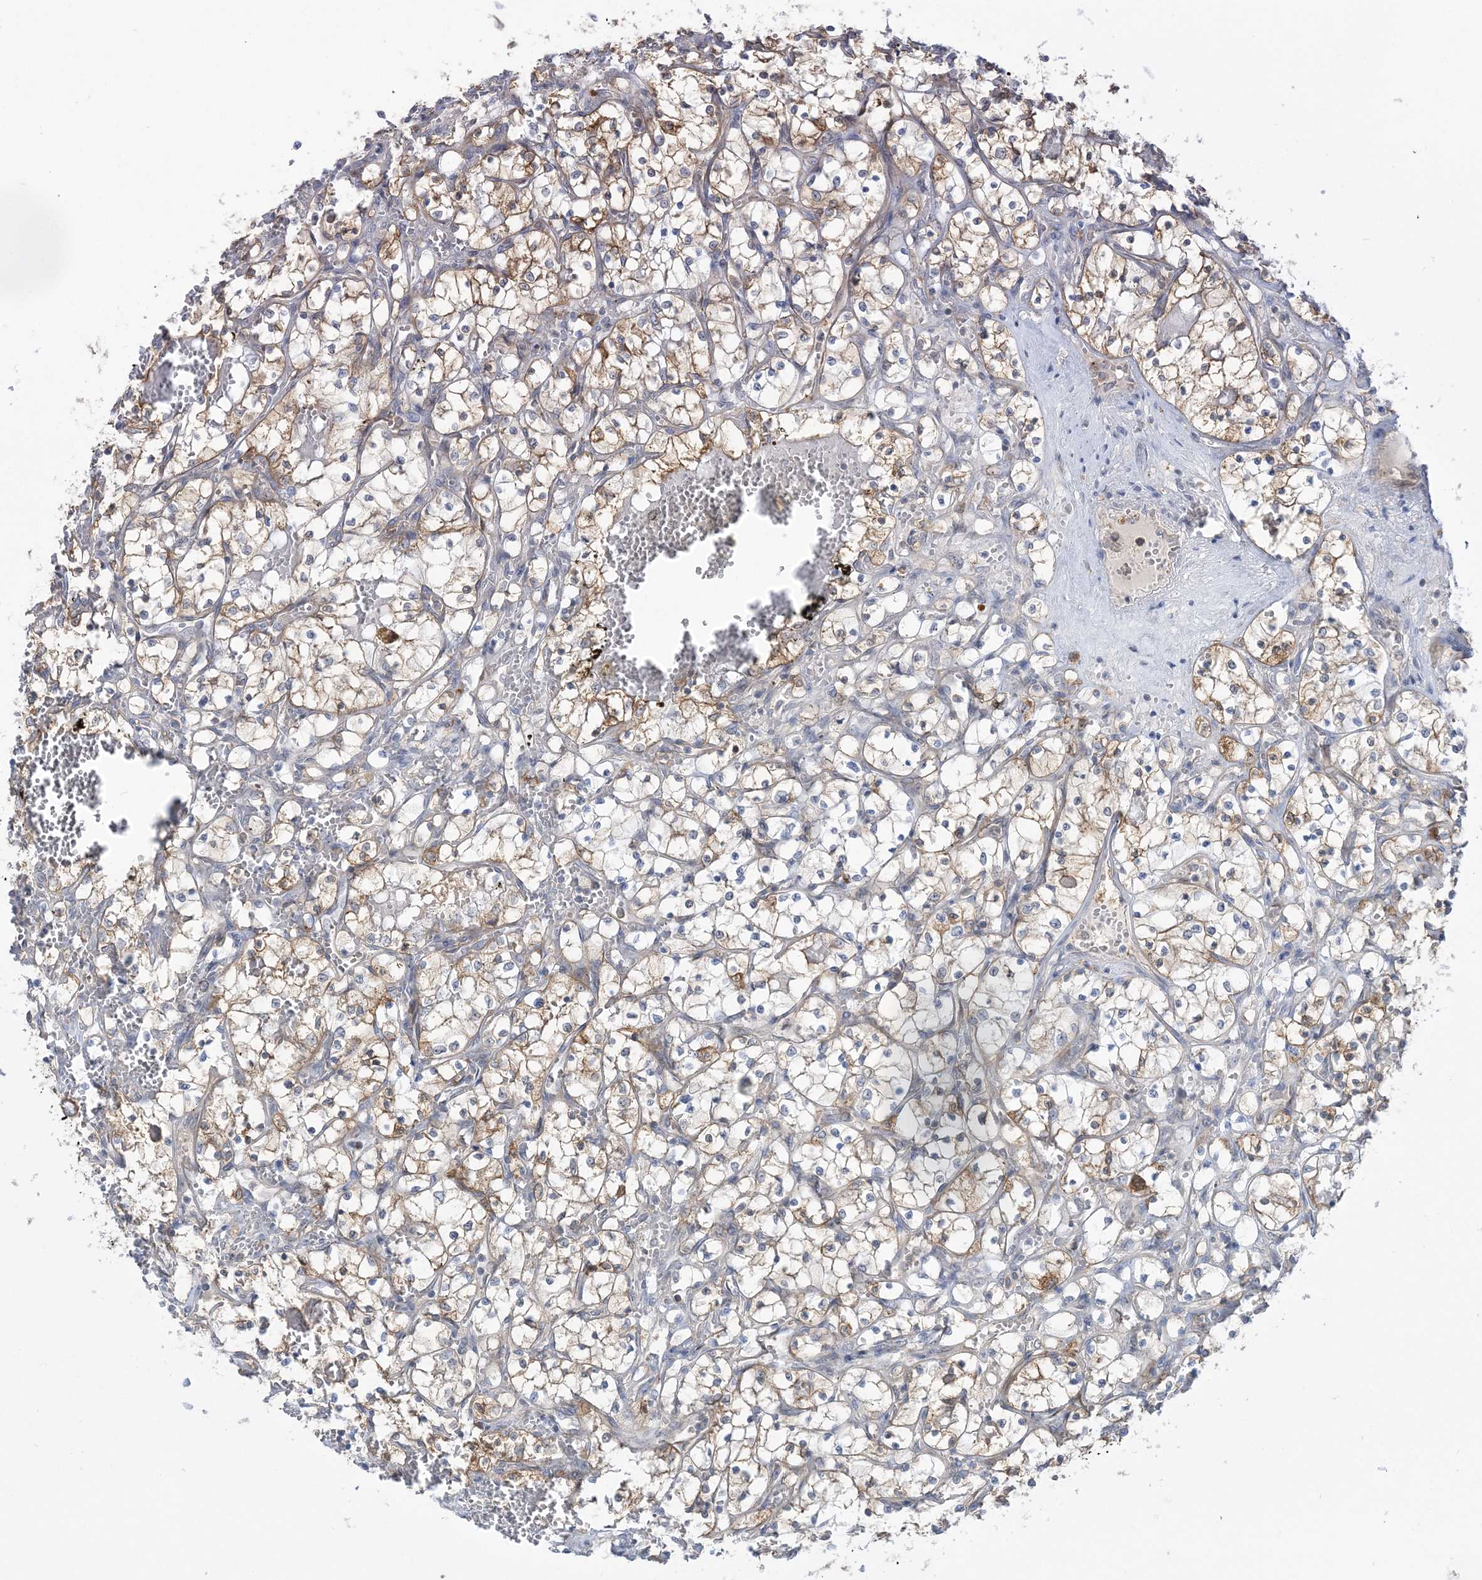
{"staining": {"intensity": "moderate", "quantity": "<25%", "location": "cytoplasmic/membranous"}, "tissue": "renal cancer", "cell_type": "Tumor cells", "image_type": "cancer", "snomed": [{"axis": "morphology", "description": "Adenocarcinoma, NOS"}, {"axis": "topography", "description": "Kidney"}], "caption": "Approximately <25% of tumor cells in human adenocarcinoma (renal) show moderate cytoplasmic/membranous protein positivity as visualized by brown immunohistochemical staining.", "gene": "THADA", "patient": {"sex": "female", "age": 69}}